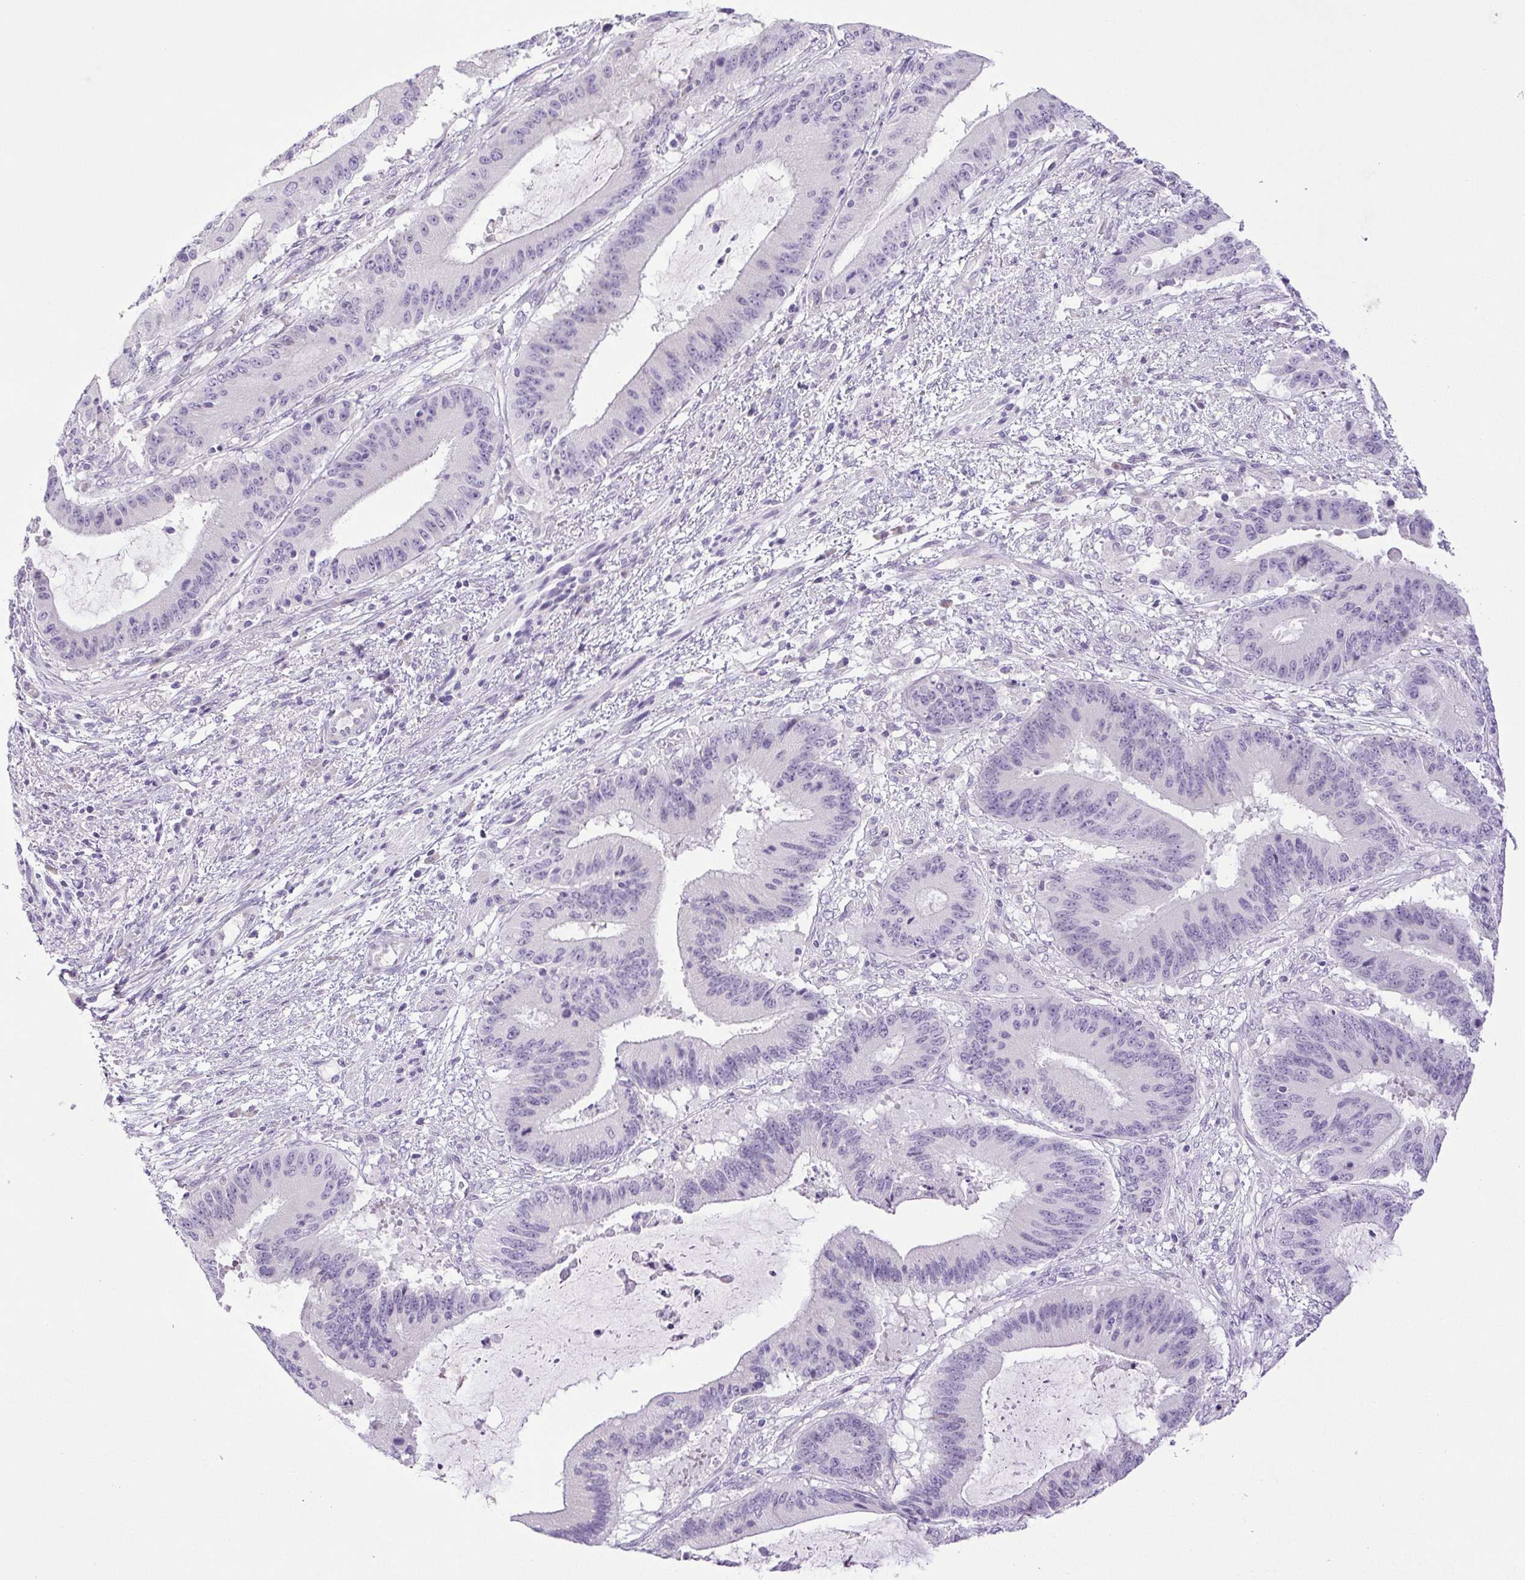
{"staining": {"intensity": "negative", "quantity": "none", "location": "none"}, "tissue": "liver cancer", "cell_type": "Tumor cells", "image_type": "cancer", "snomed": [{"axis": "morphology", "description": "Normal tissue, NOS"}, {"axis": "morphology", "description": "Cholangiocarcinoma"}, {"axis": "topography", "description": "Liver"}, {"axis": "topography", "description": "Peripheral nerve tissue"}], "caption": "Tumor cells are negative for protein expression in human cholangiocarcinoma (liver).", "gene": "PAPPA2", "patient": {"sex": "female", "age": 73}}